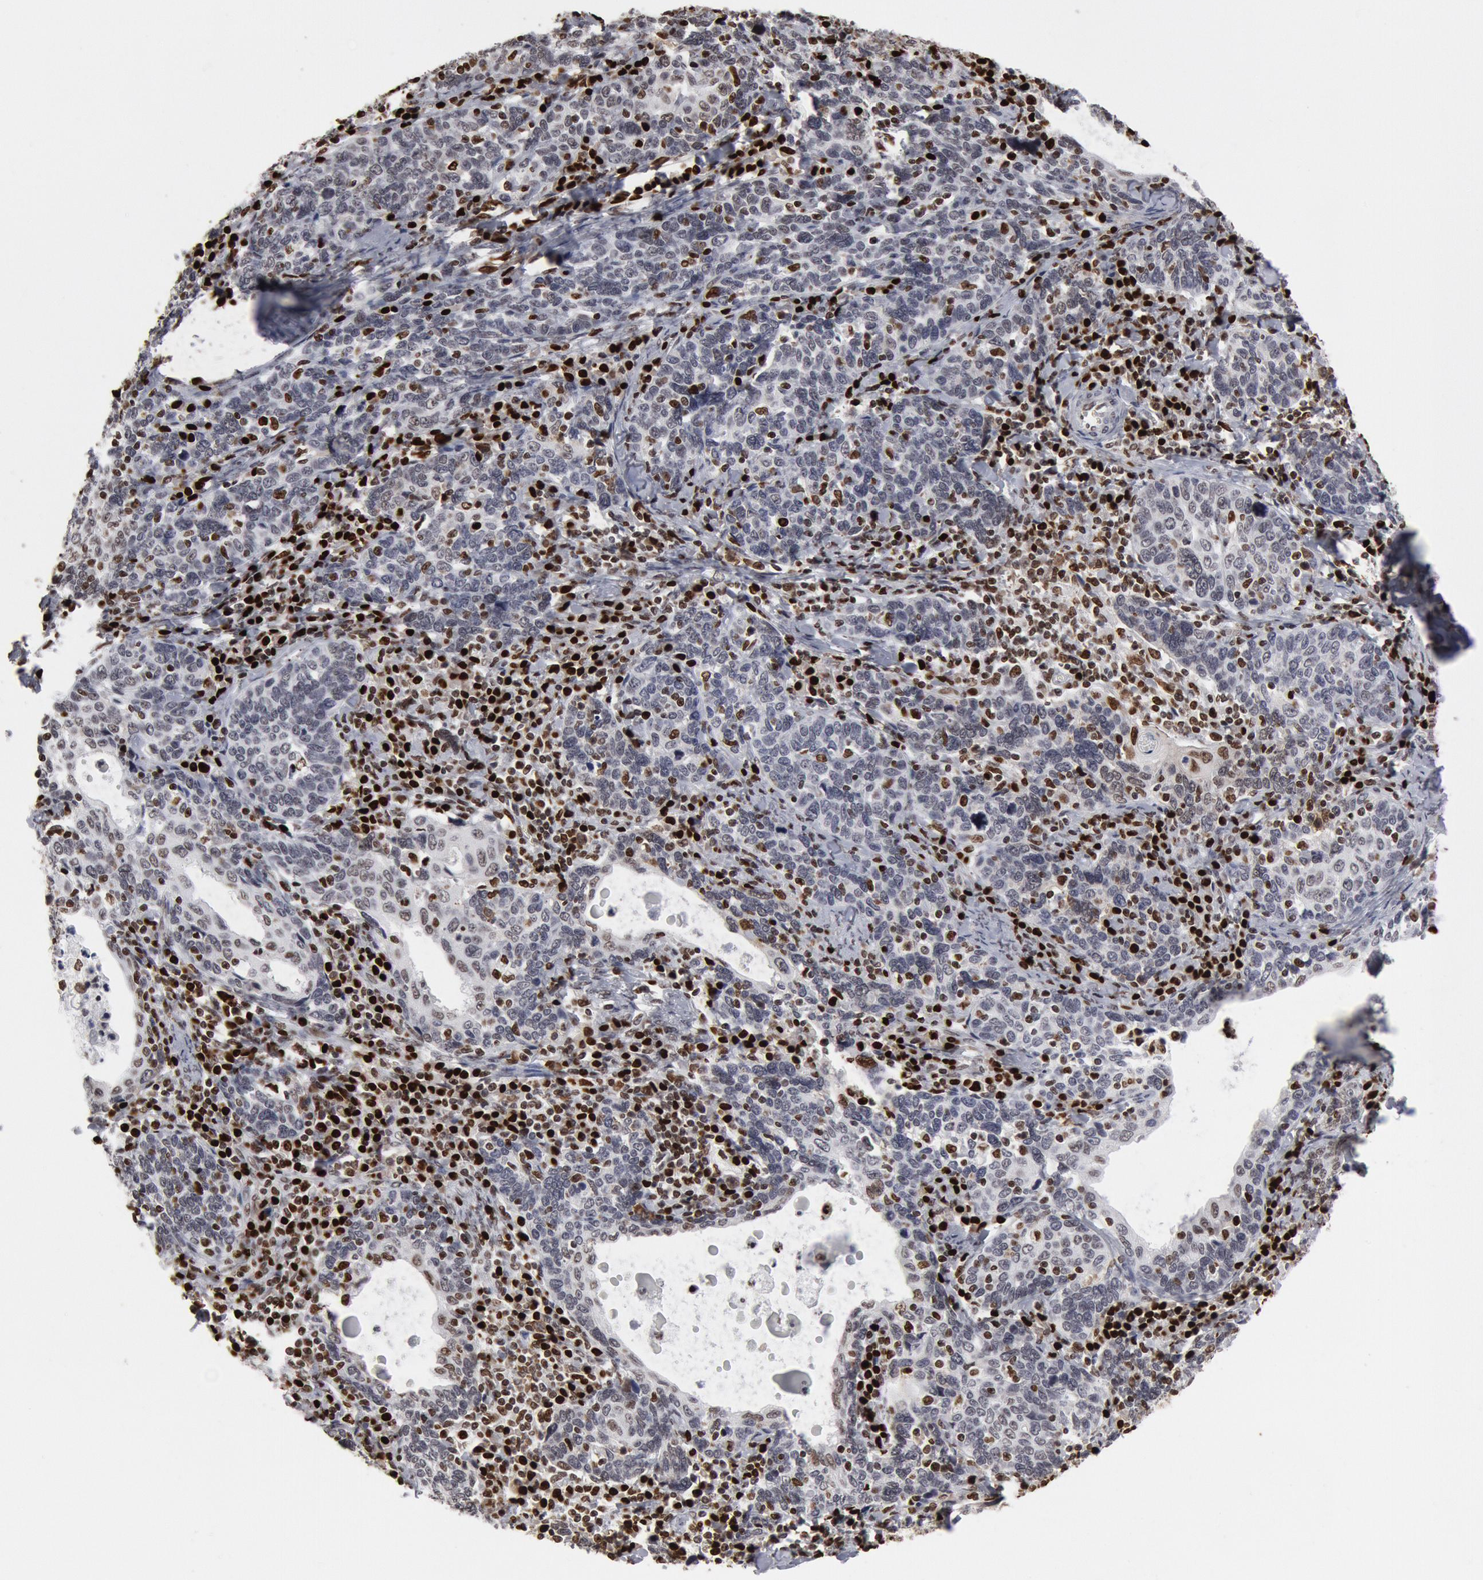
{"staining": {"intensity": "weak", "quantity": "25%-75%", "location": "nuclear"}, "tissue": "cervical cancer", "cell_type": "Tumor cells", "image_type": "cancer", "snomed": [{"axis": "morphology", "description": "Squamous cell carcinoma, NOS"}, {"axis": "topography", "description": "Cervix"}], "caption": "Cervical cancer stained with DAB (3,3'-diaminobenzidine) immunohistochemistry (IHC) shows low levels of weak nuclear positivity in approximately 25%-75% of tumor cells.", "gene": "SUB1", "patient": {"sex": "female", "age": 41}}